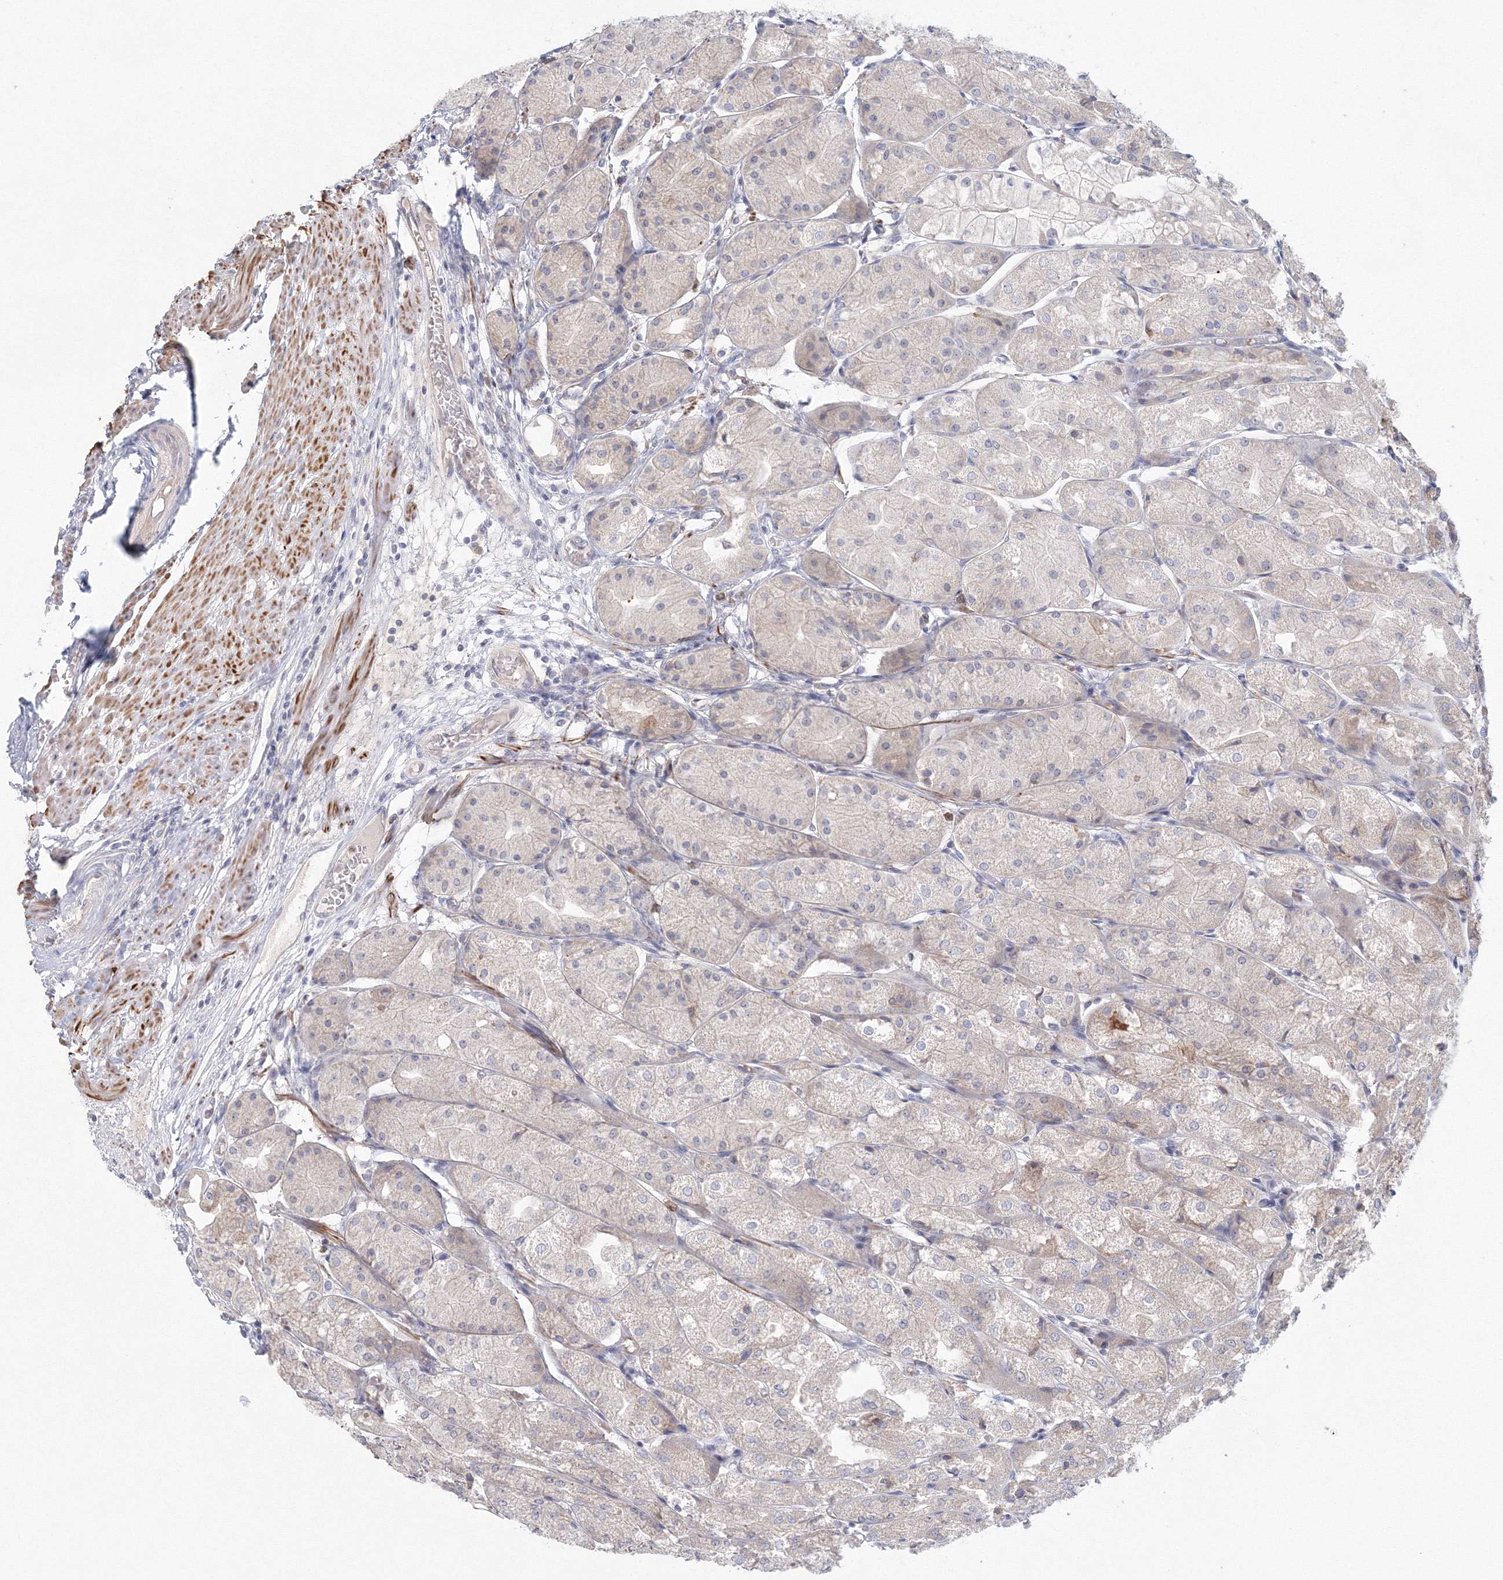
{"staining": {"intensity": "weak", "quantity": "<25%", "location": "cytoplasmic/membranous"}, "tissue": "stomach", "cell_type": "Glandular cells", "image_type": "normal", "snomed": [{"axis": "morphology", "description": "Normal tissue, NOS"}, {"axis": "topography", "description": "Stomach, upper"}], "caption": "The photomicrograph displays no significant expression in glandular cells of stomach. (DAB (3,3'-diaminobenzidine) immunohistochemistry visualized using brightfield microscopy, high magnification).", "gene": "TACC2", "patient": {"sex": "male", "age": 72}}